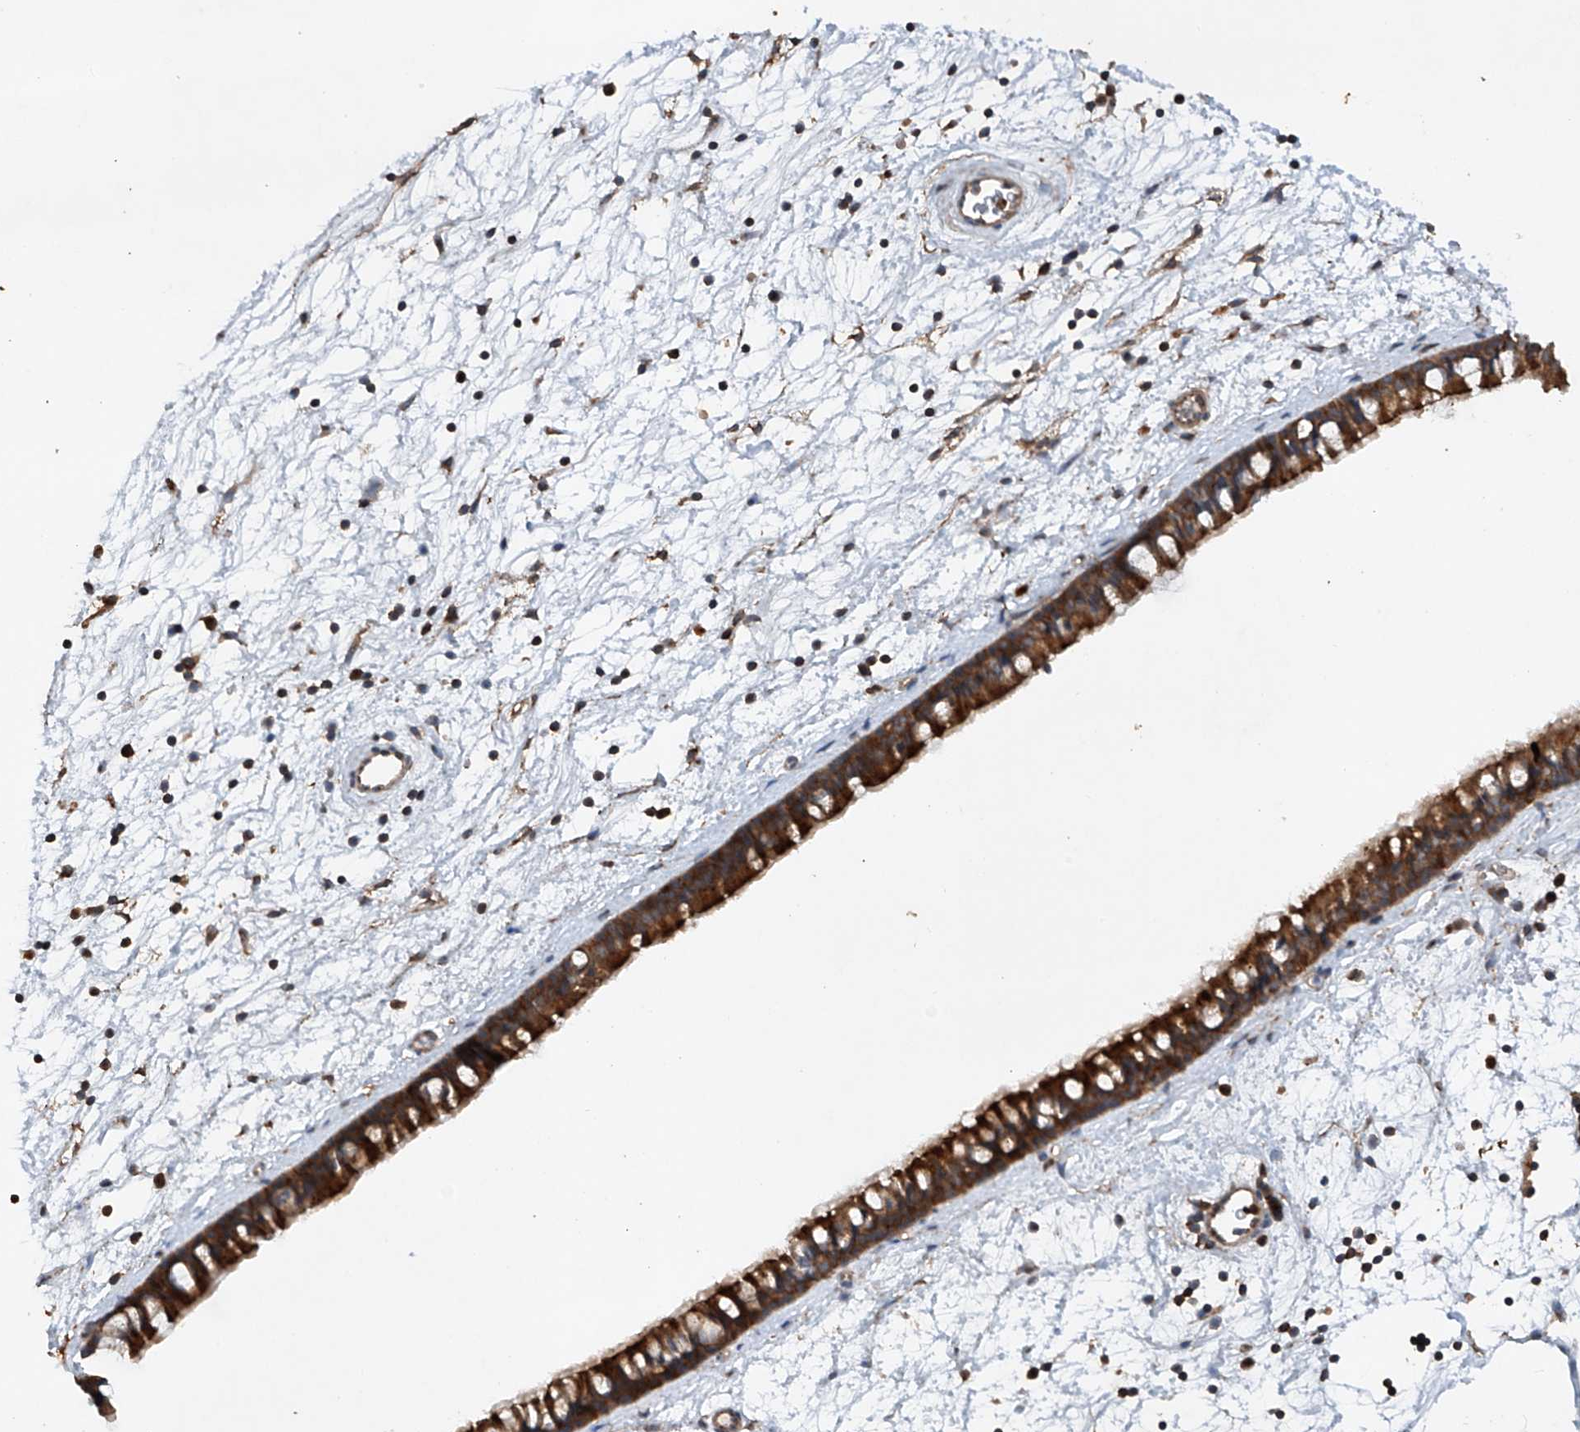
{"staining": {"intensity": "strong", "quantity": ">75%", "location": "cytoplasmic/membranous"}, "tissue": "nasopharynx", "cell_type": "Respiratory epithelial cells", "image_type": "normal", "snomed": [{"axis": "morphology", "description": "Normal tissue, NOS"}, {"axis": "topography", "description": "Nasopharynx"}], "caption": "This image exhibits immunohistochemistry staining of unremarkable human nasopharynx, with high strong cytoplasmic/membranous positivity in approximately >75% of respiratory epithelial cells.", "gene": "CEP85L", "patient": {"sex": "male", "age": 64}}